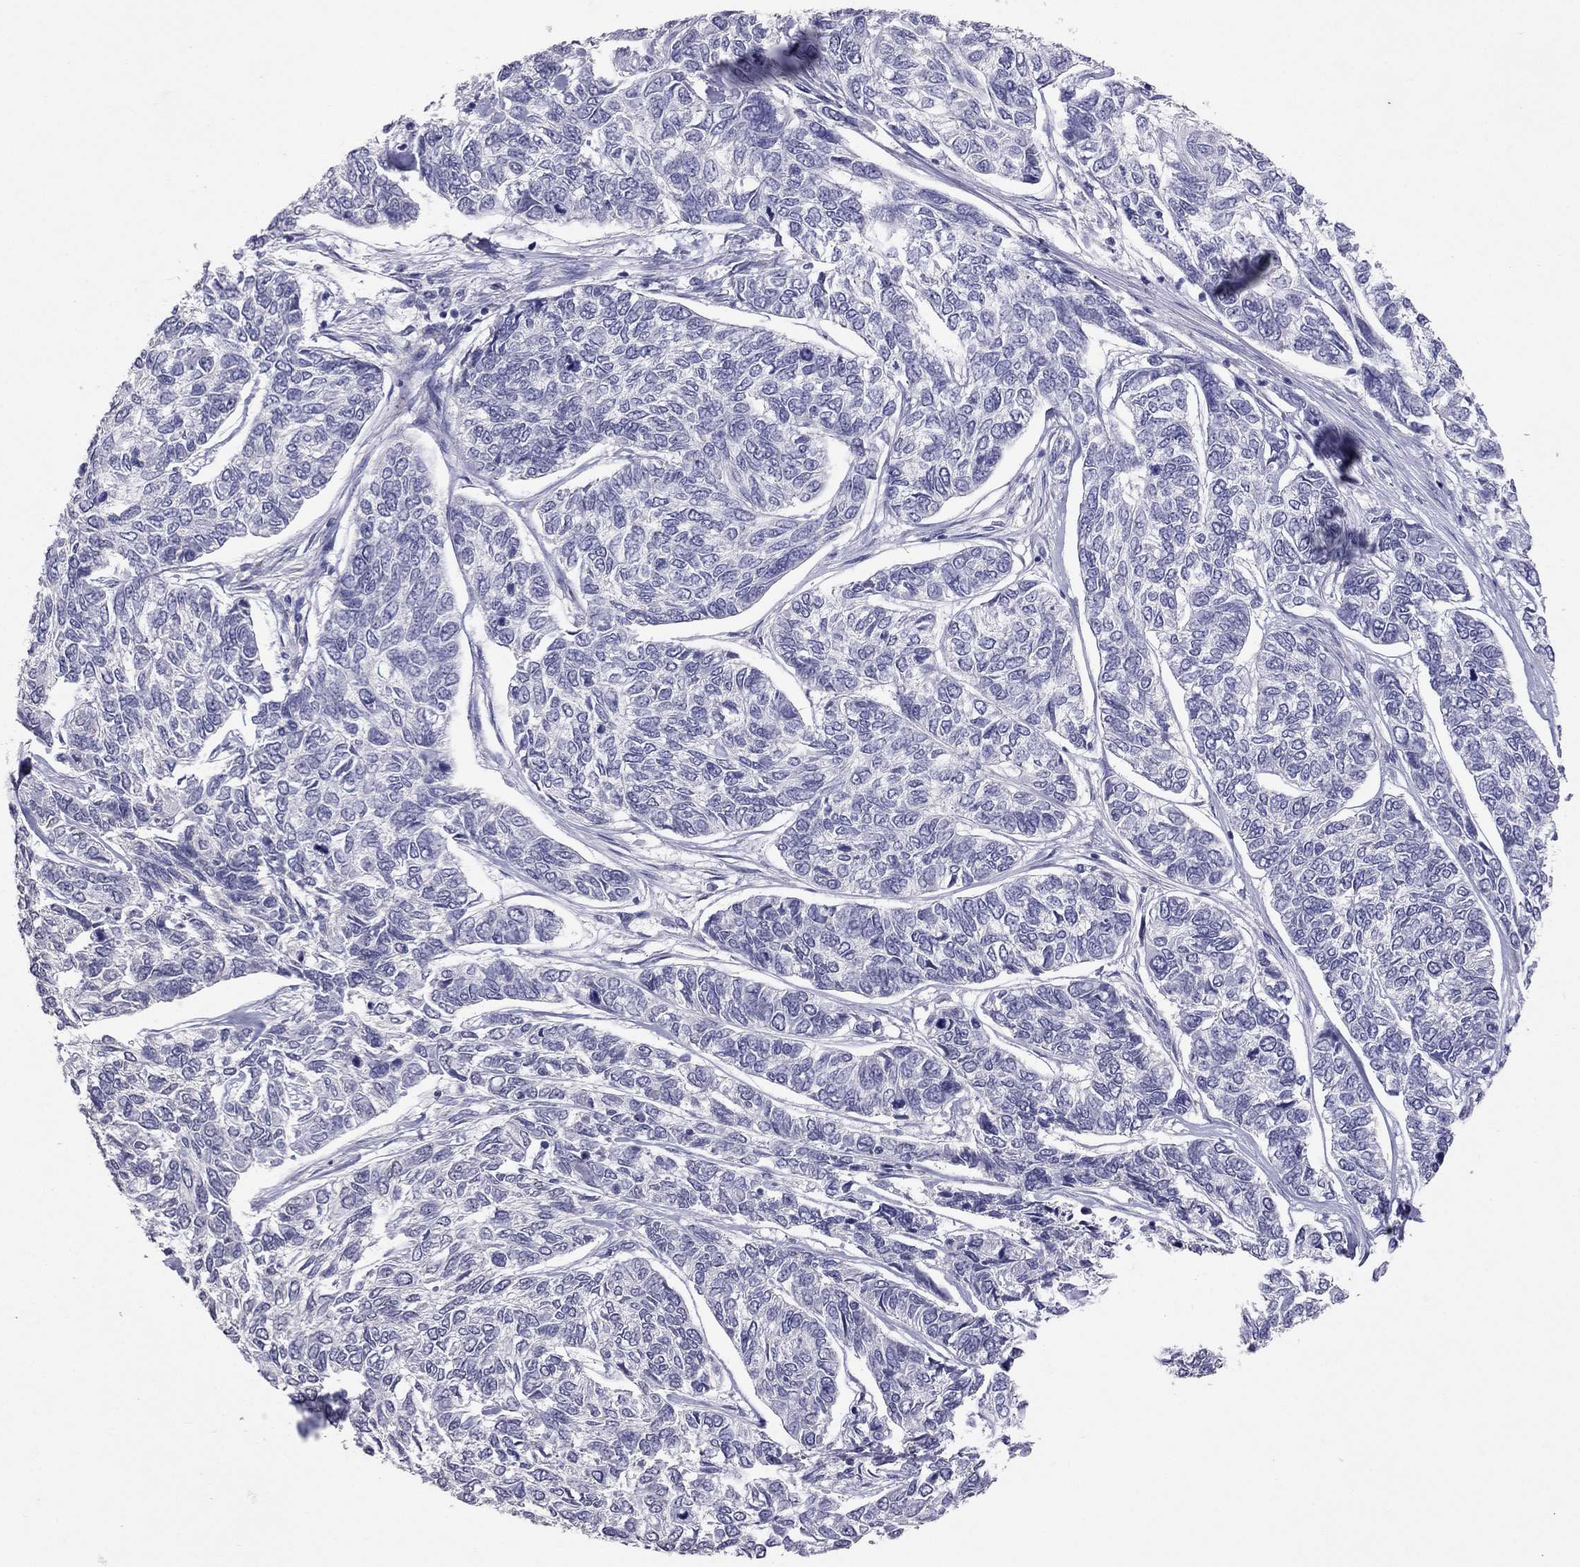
{"staining": {"intensity": "negative", "quantity": "none", "location": "none"}, "tissue": "skin cancer", "cell_type": "Tumor cells", "image_type": "cancer", "snomed": [{"axis": "morphology", "description": "Basal cell carcinoma"}, {"axis": "topography", "description": "Skin"}], "caption": "Immunohistochemistry of human skin cancer (basal cell carcinoma) exhibits no positivity in tumor cells.", "gene": "PSMB11", "patient": {"sex": "female", "age": 65}}